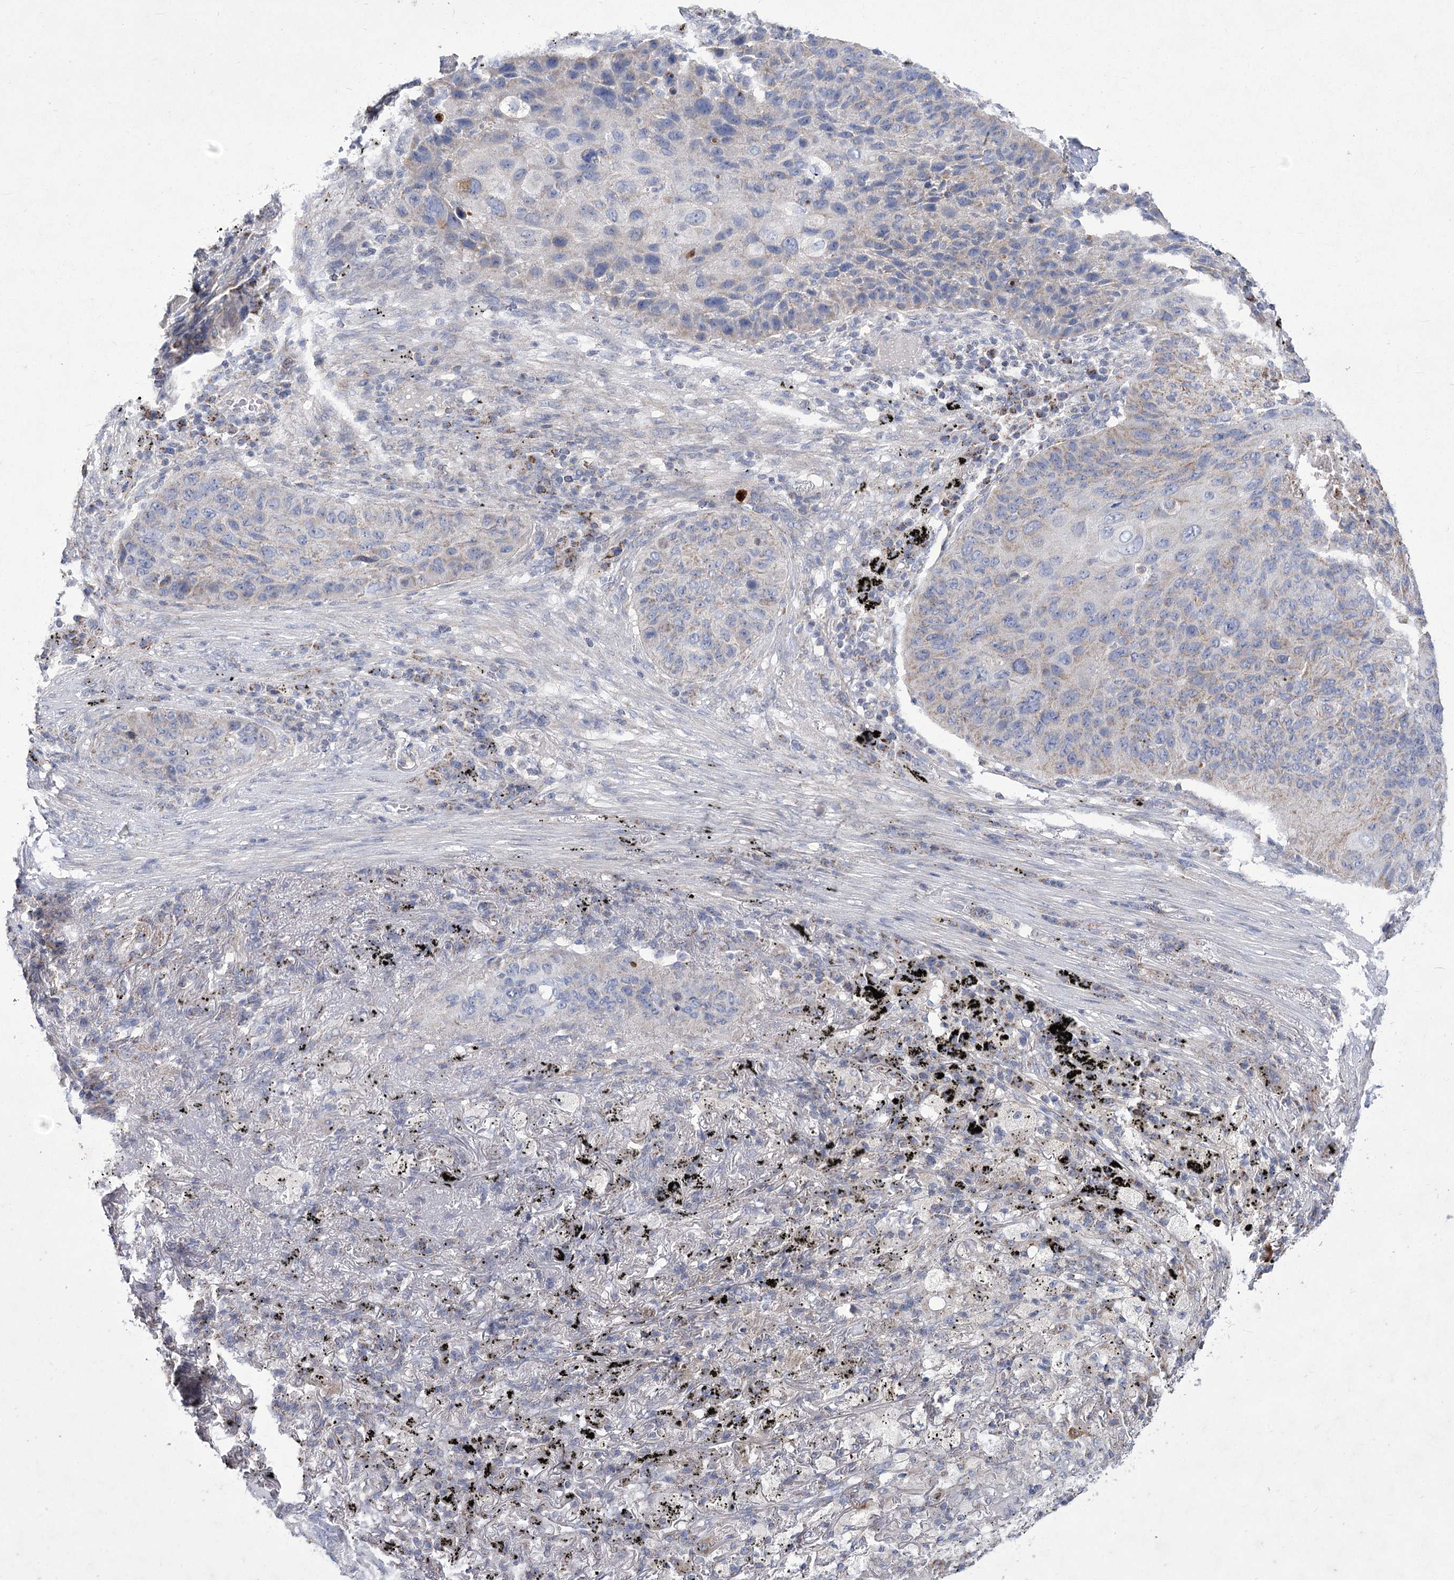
{"staining": {"intensity": "weak", "quantity": "<25%", "location": "cytoplasmic/membranous"}, "tissue": "lung cancer", "cell_type": "Tumor cells", "image_type": "cancer", "snomed": [{"axis": "morphology", "description": "Squamous cell carcinoma, NOS"}, {"axis": "topography", "description": "Lung"}], "caption": "Immunohistochemical staining of lung cancer exhibits no significant expression in tumor cells.", "gene": "PDHB", "patient": {"sex": "female", "age": 63}}